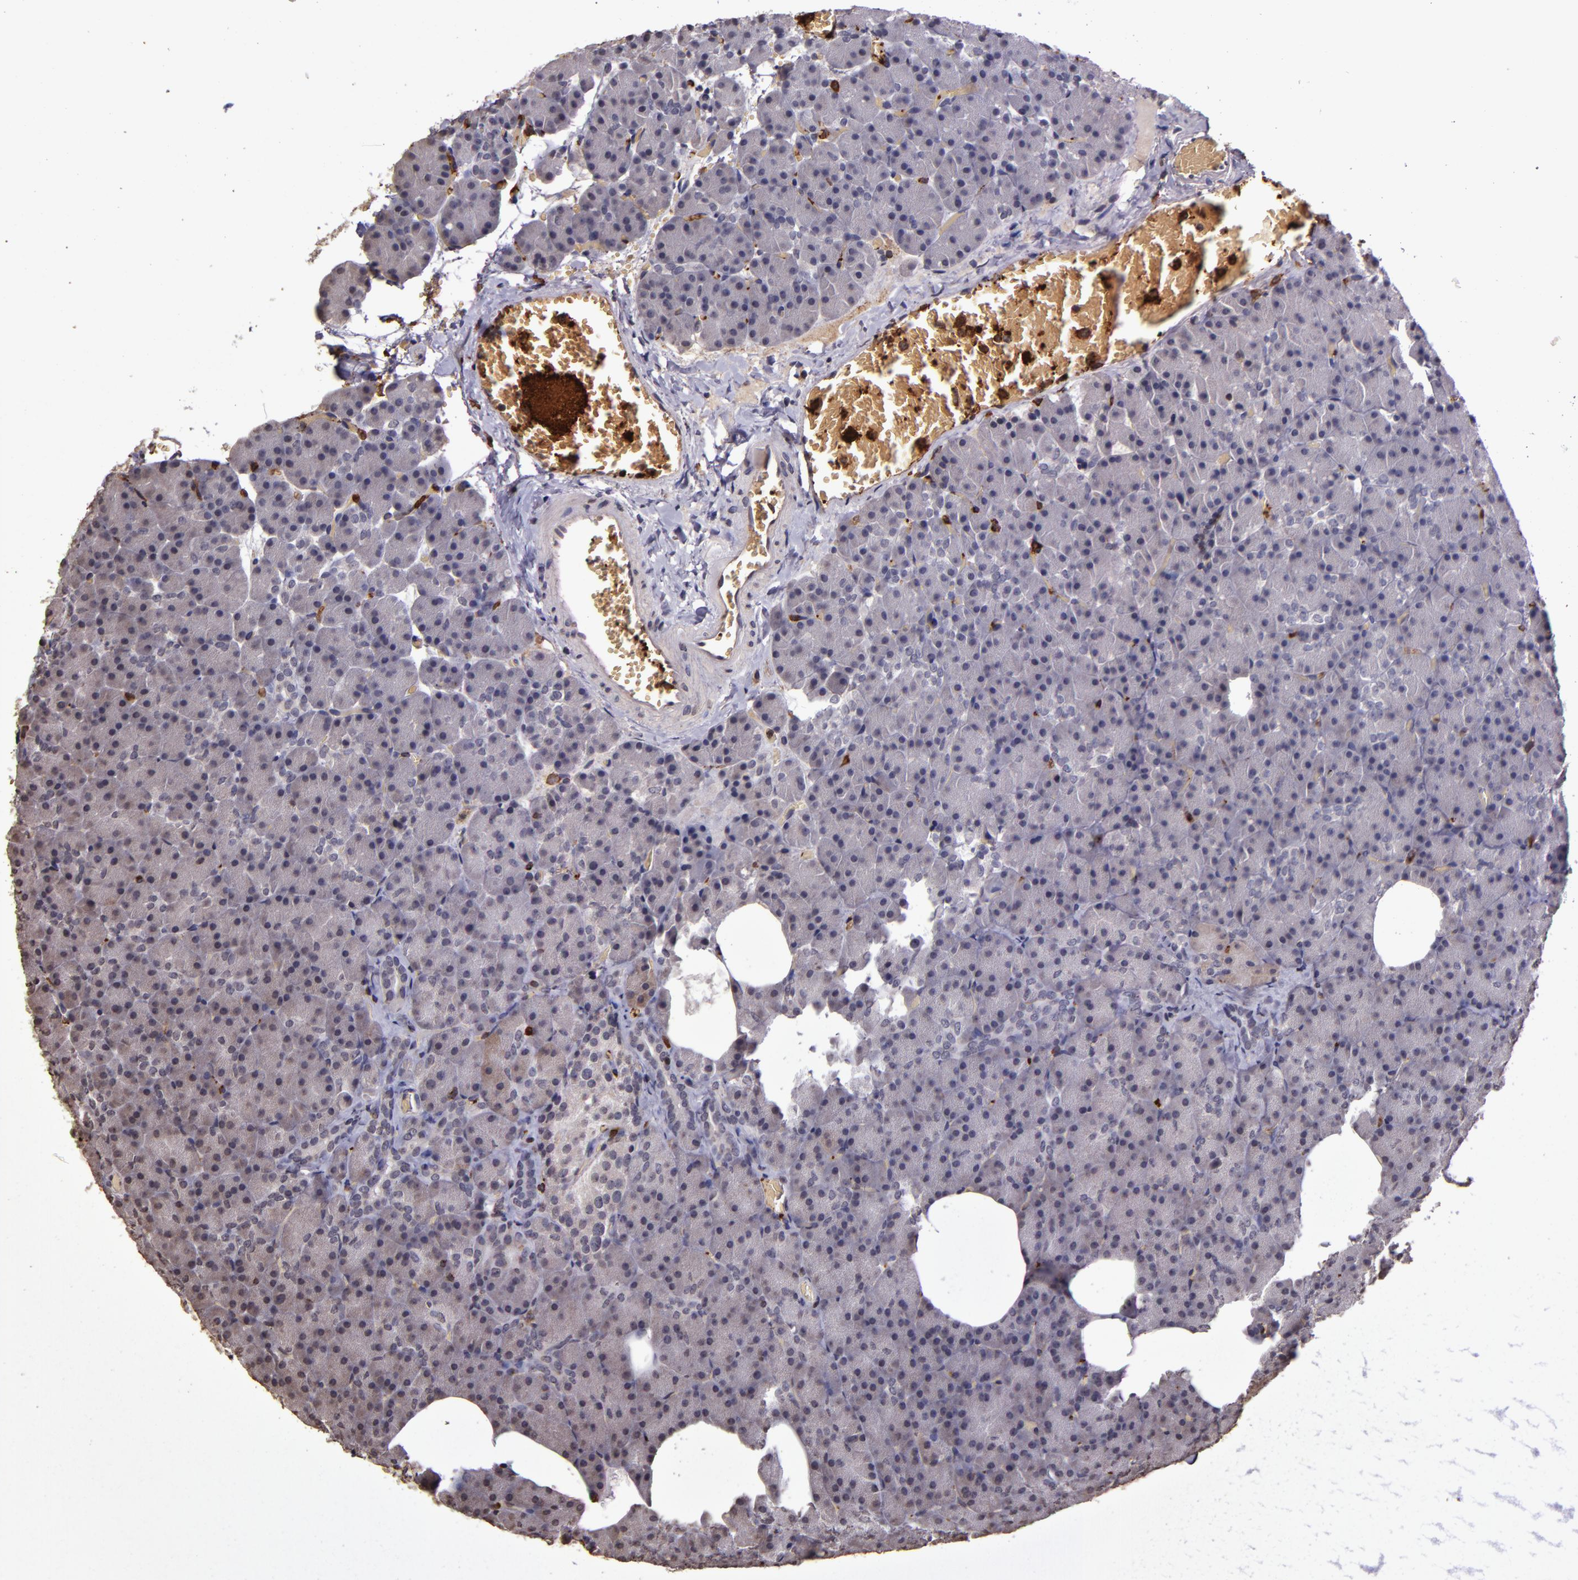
{"staining": {"intensity": "negative", "quantity": "none", "location": "none"}, "tissue": "carcinoid", "cell_type": "Tumor cells", "image_type": "cancer", "snomed": [{"axis": "morphology", "description": "Normal tissue, NOS"}, {"axis": "morphology", "description": "Carcinoid, malignant, NOS"}, {"axis": "topography", "description": "Pancreas"}], "caption": "This is a image of immunohistochemistry (IHC) staining of malignant carcinoid, which shows no staining in tumor cells.", "gene": "SLC2A3", "patient": {"sex": "female", "age": 35}}